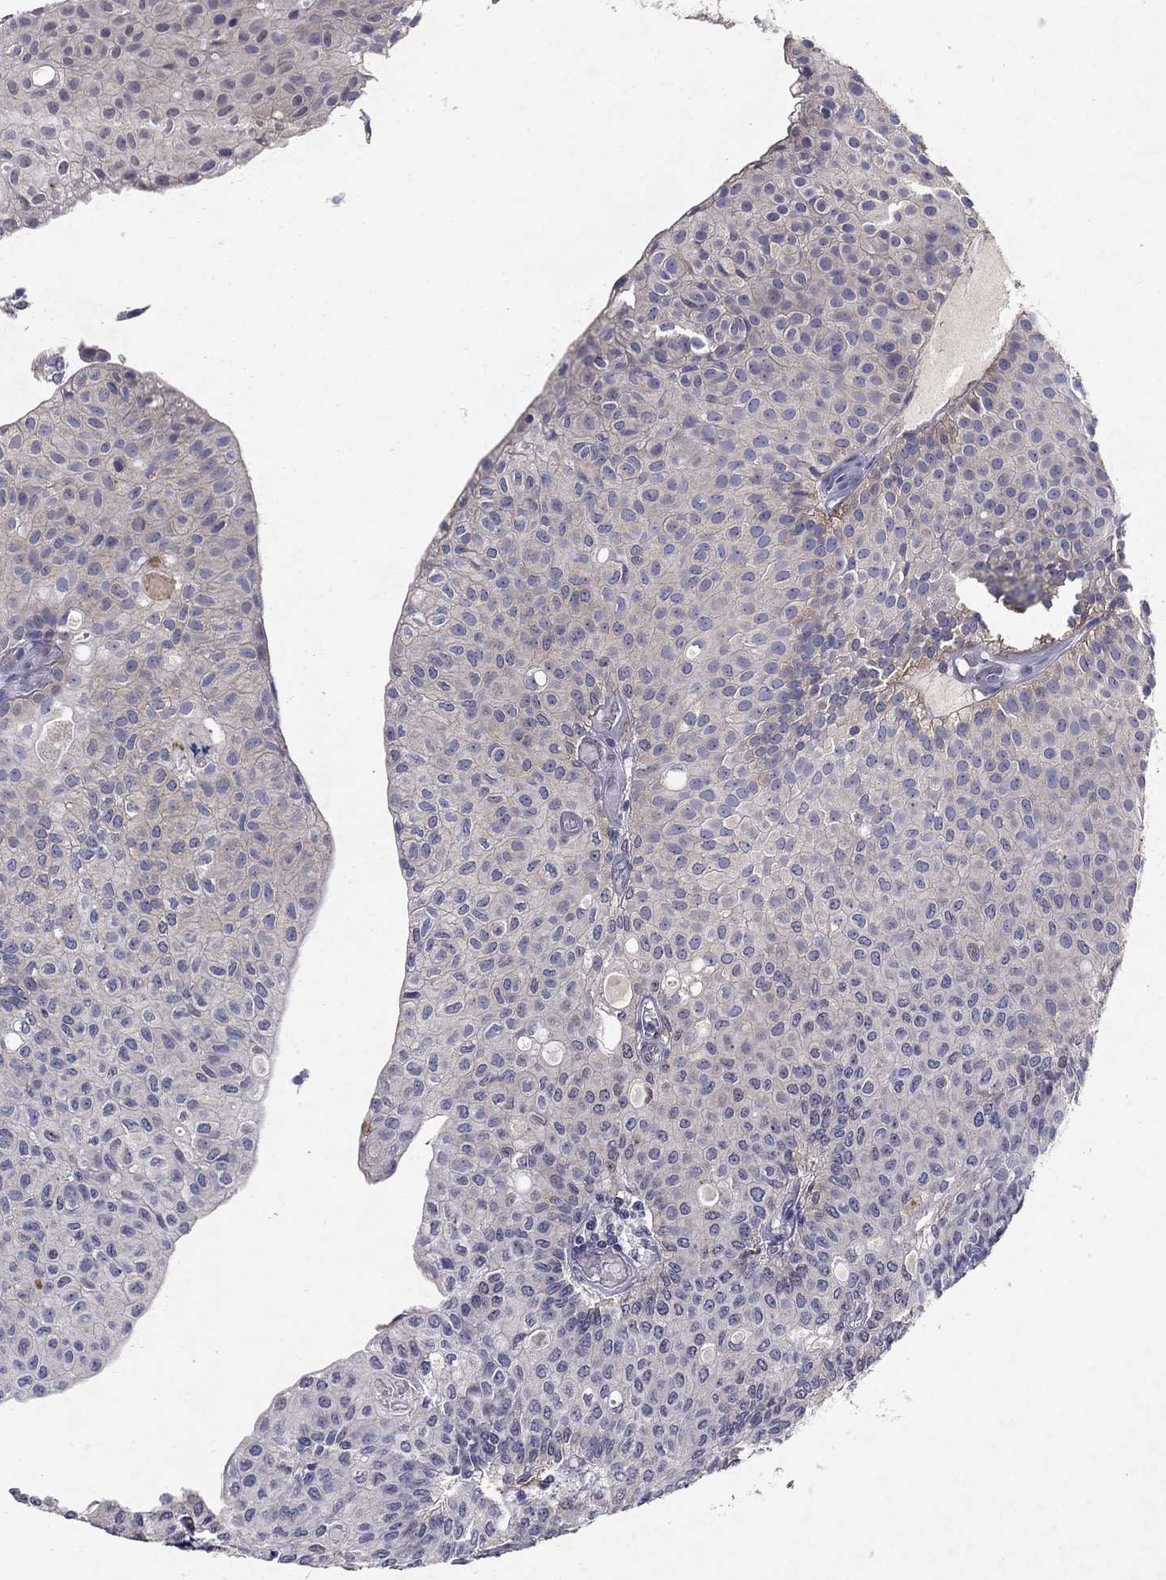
{"staining": {"intensity": "negative", "quantity": "none", "location": "none"}, "tissue": "urothelial cancer", "cell_type": "Tumor cells", "image_type": "cancer", "snomed": [{"axis": "morphology", "description": "Urothelial carcinoma, Low grade"}, {"axis": "topography", "description": "Urinary bladder"}], "caption": "Urothelial carcinoma (low-grade) stained for a protein using IHC shows no staining tumor cells.", "gene": "CRTC1", "patient": {"sex": "male", "age": 89}}